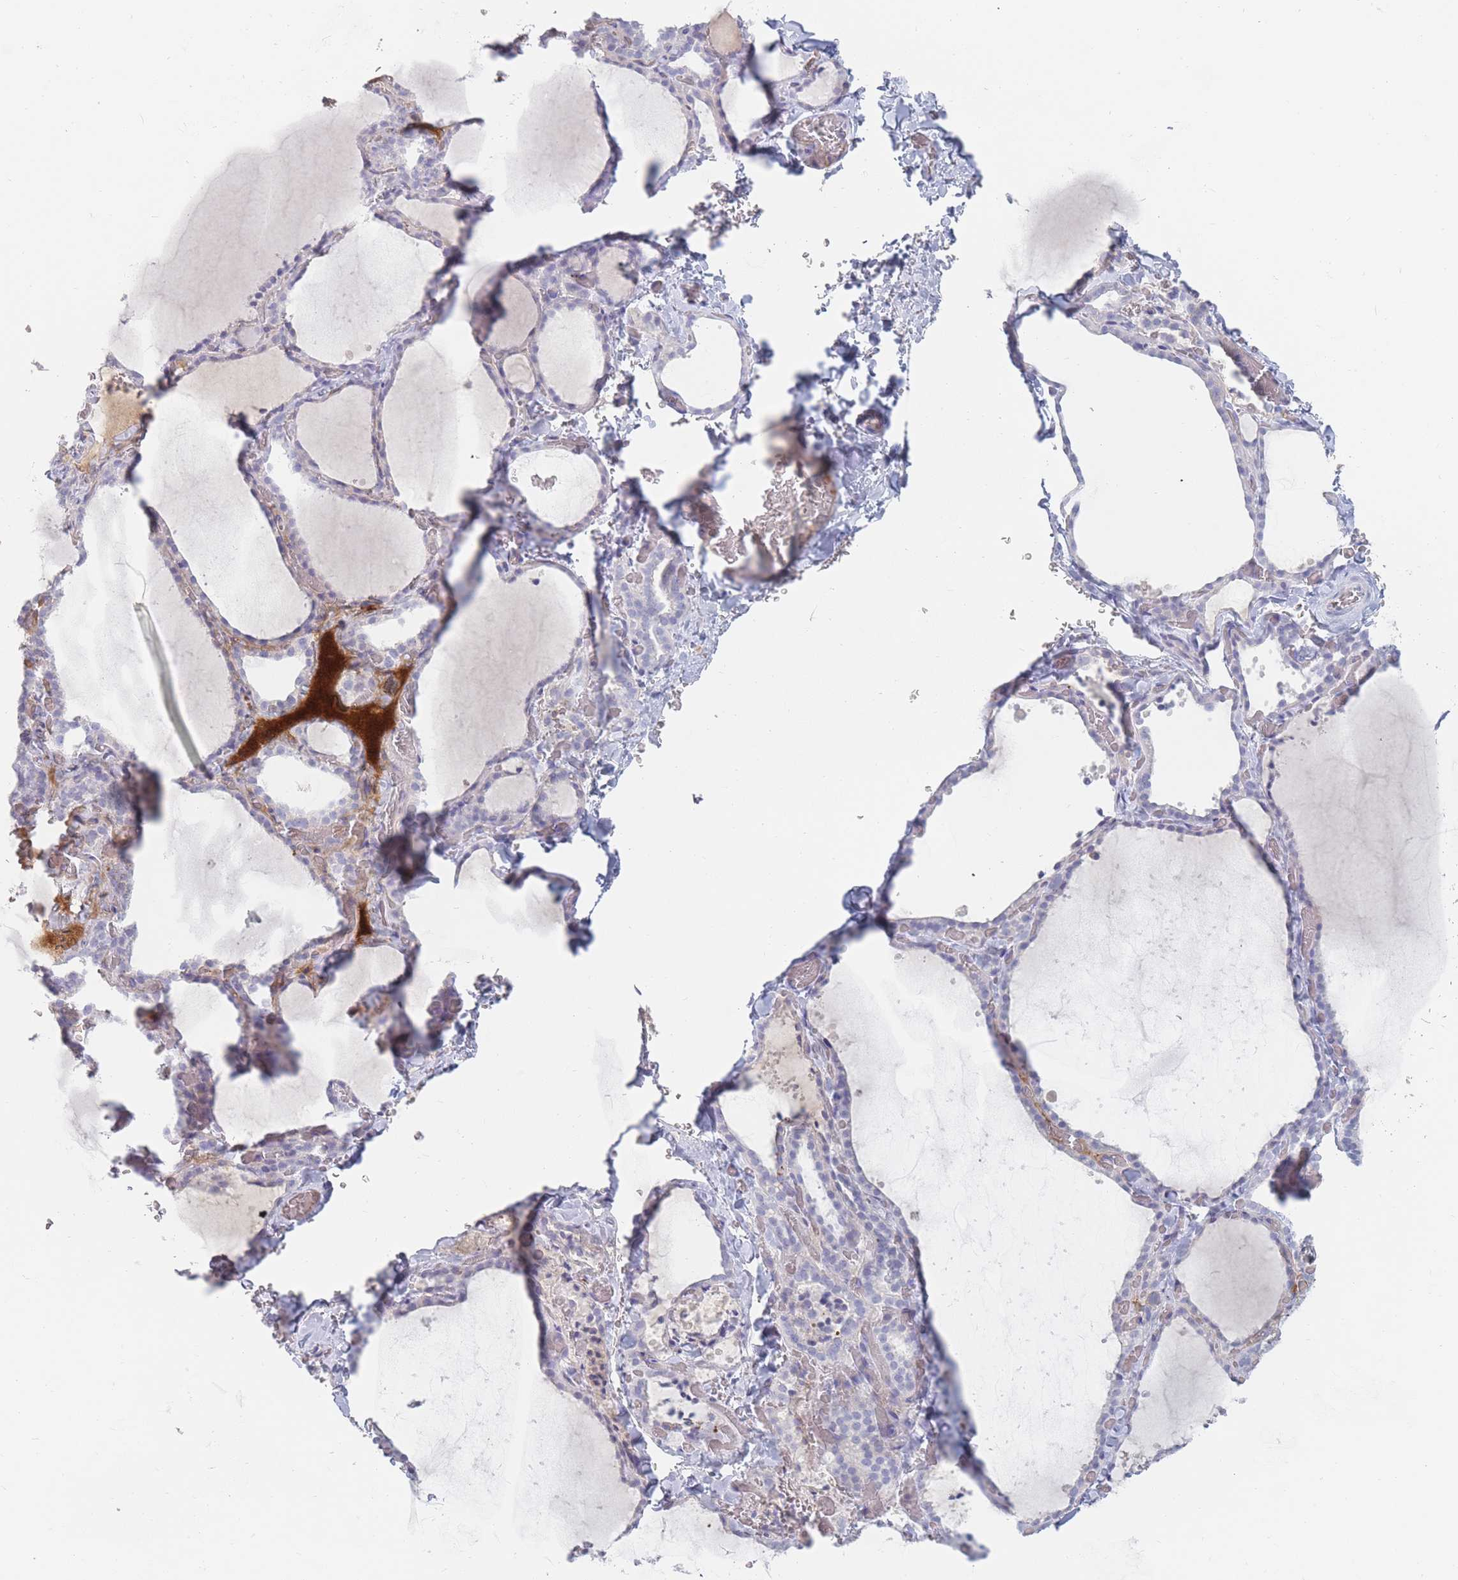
{"staining": {"intensity": "negative", "quantity": "none", "location": "none"}, "tissue": "thyroid gland", "cell_type": "Glandular cells", "image_type": "normal", "snomed": [{"axis": "morphology", "description": "Normal tissue, NOS"}, {"axis": "topography", "description": "Thyroid gland"}], "caption": "A micrograph of human thyroid gland is negative for staining in glandular cells. (DAB (3,3'-diaminobenzidine) IHC with hematoxylin counter stain).", "gene": "PRG4", "patient": {"sex": "female", "age": 22}}